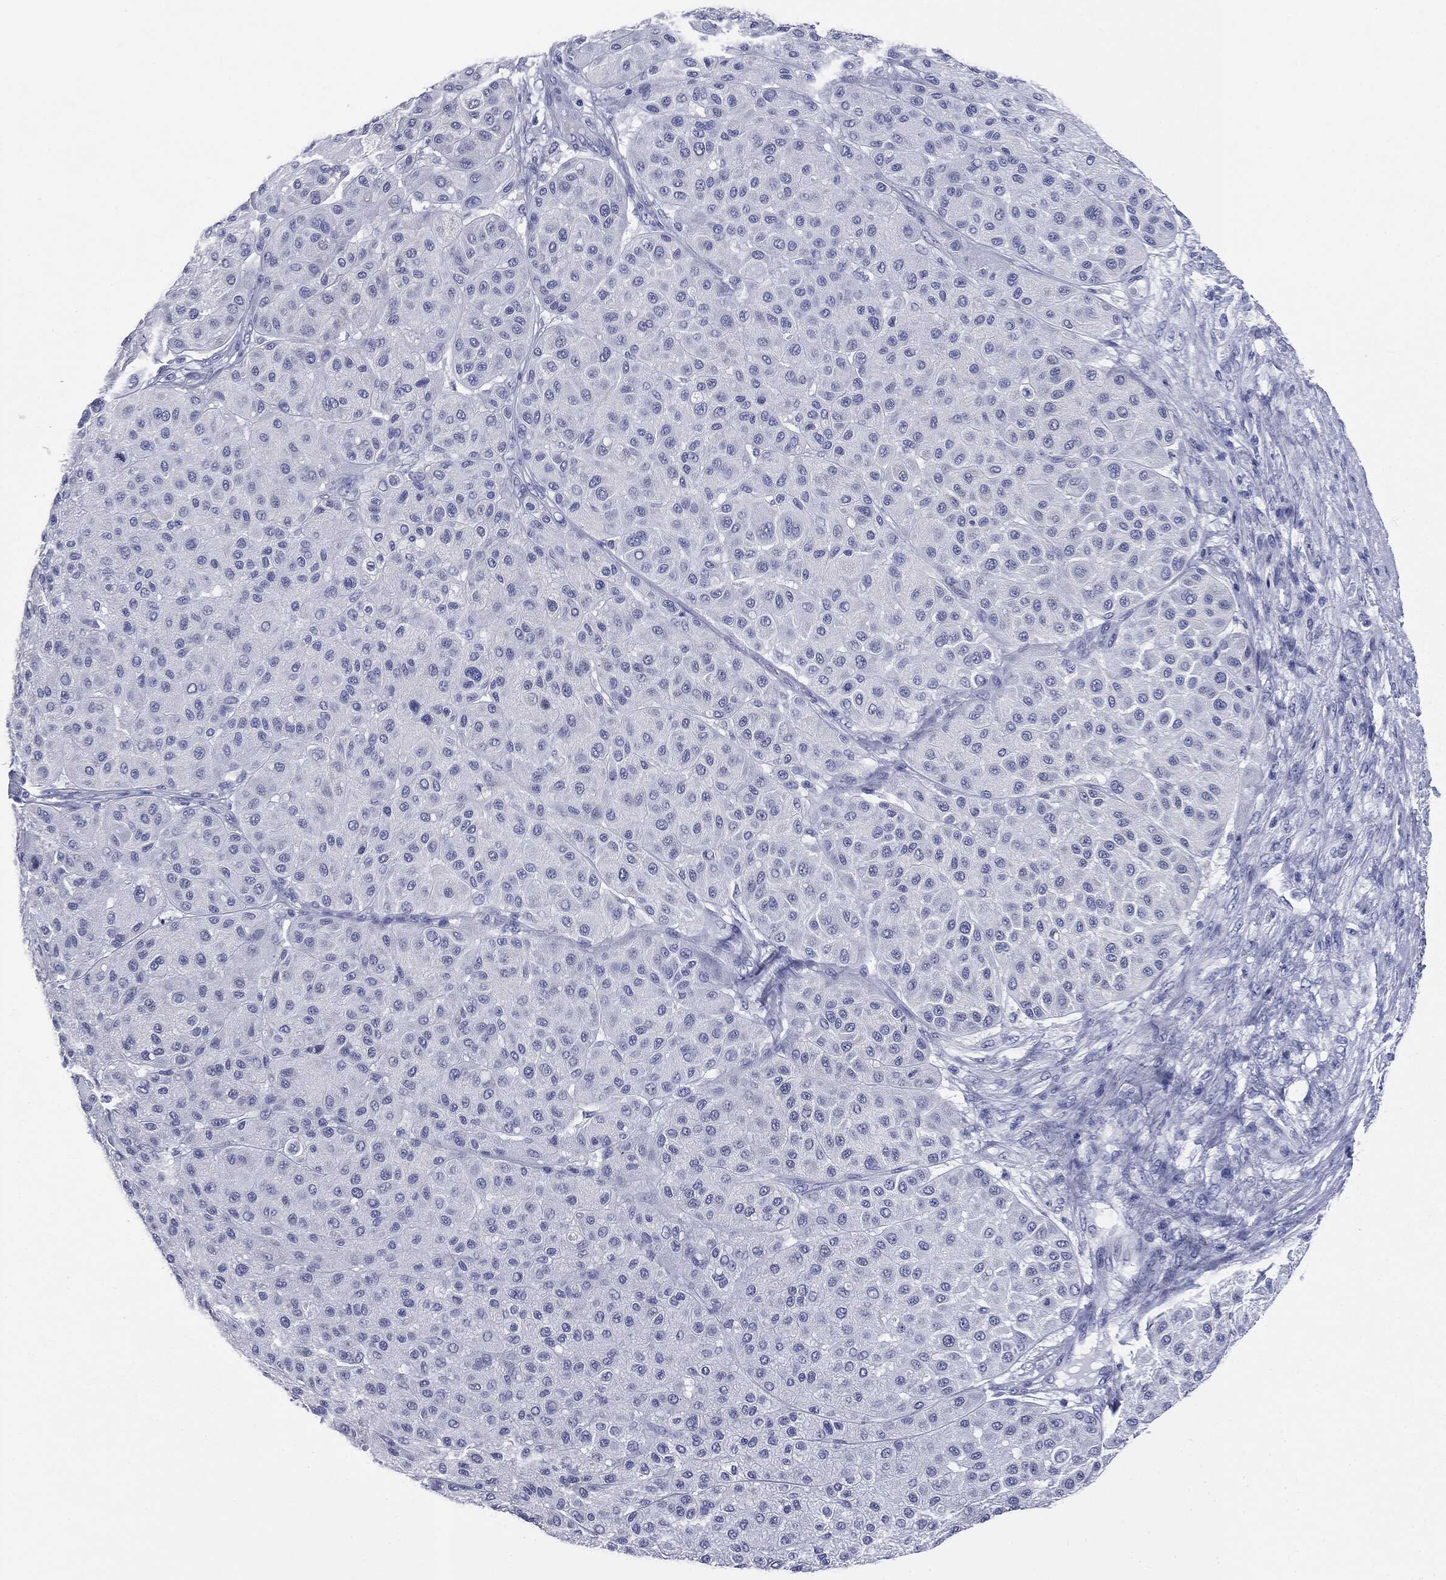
{"staining": {"intensity": "negative", "quantity": "none", "location": "none"}, "tissue": "melanoma", "cell_type": "Tumor cells", "image_type": "cancer", "snomed": [{"axis": "morphology", "description": "Malignant melanoma, Metastatic site"}, {"axis": "topography", "description": "Smooth muscle"}], "caption": "DAB immunohistochemical staining of human malignant melanoma (metastatic site) demonstrates no significant staining in tumor cells. The staining was performed using DAB (3,3'-diaminobenzidine) to visualize the protein expression in brown, while the nuclei were stained in blue with hematoxylin (Magnification: 20x).", "gene": "ATP2A1", "patient": {"sex": "male", "age": 41}}